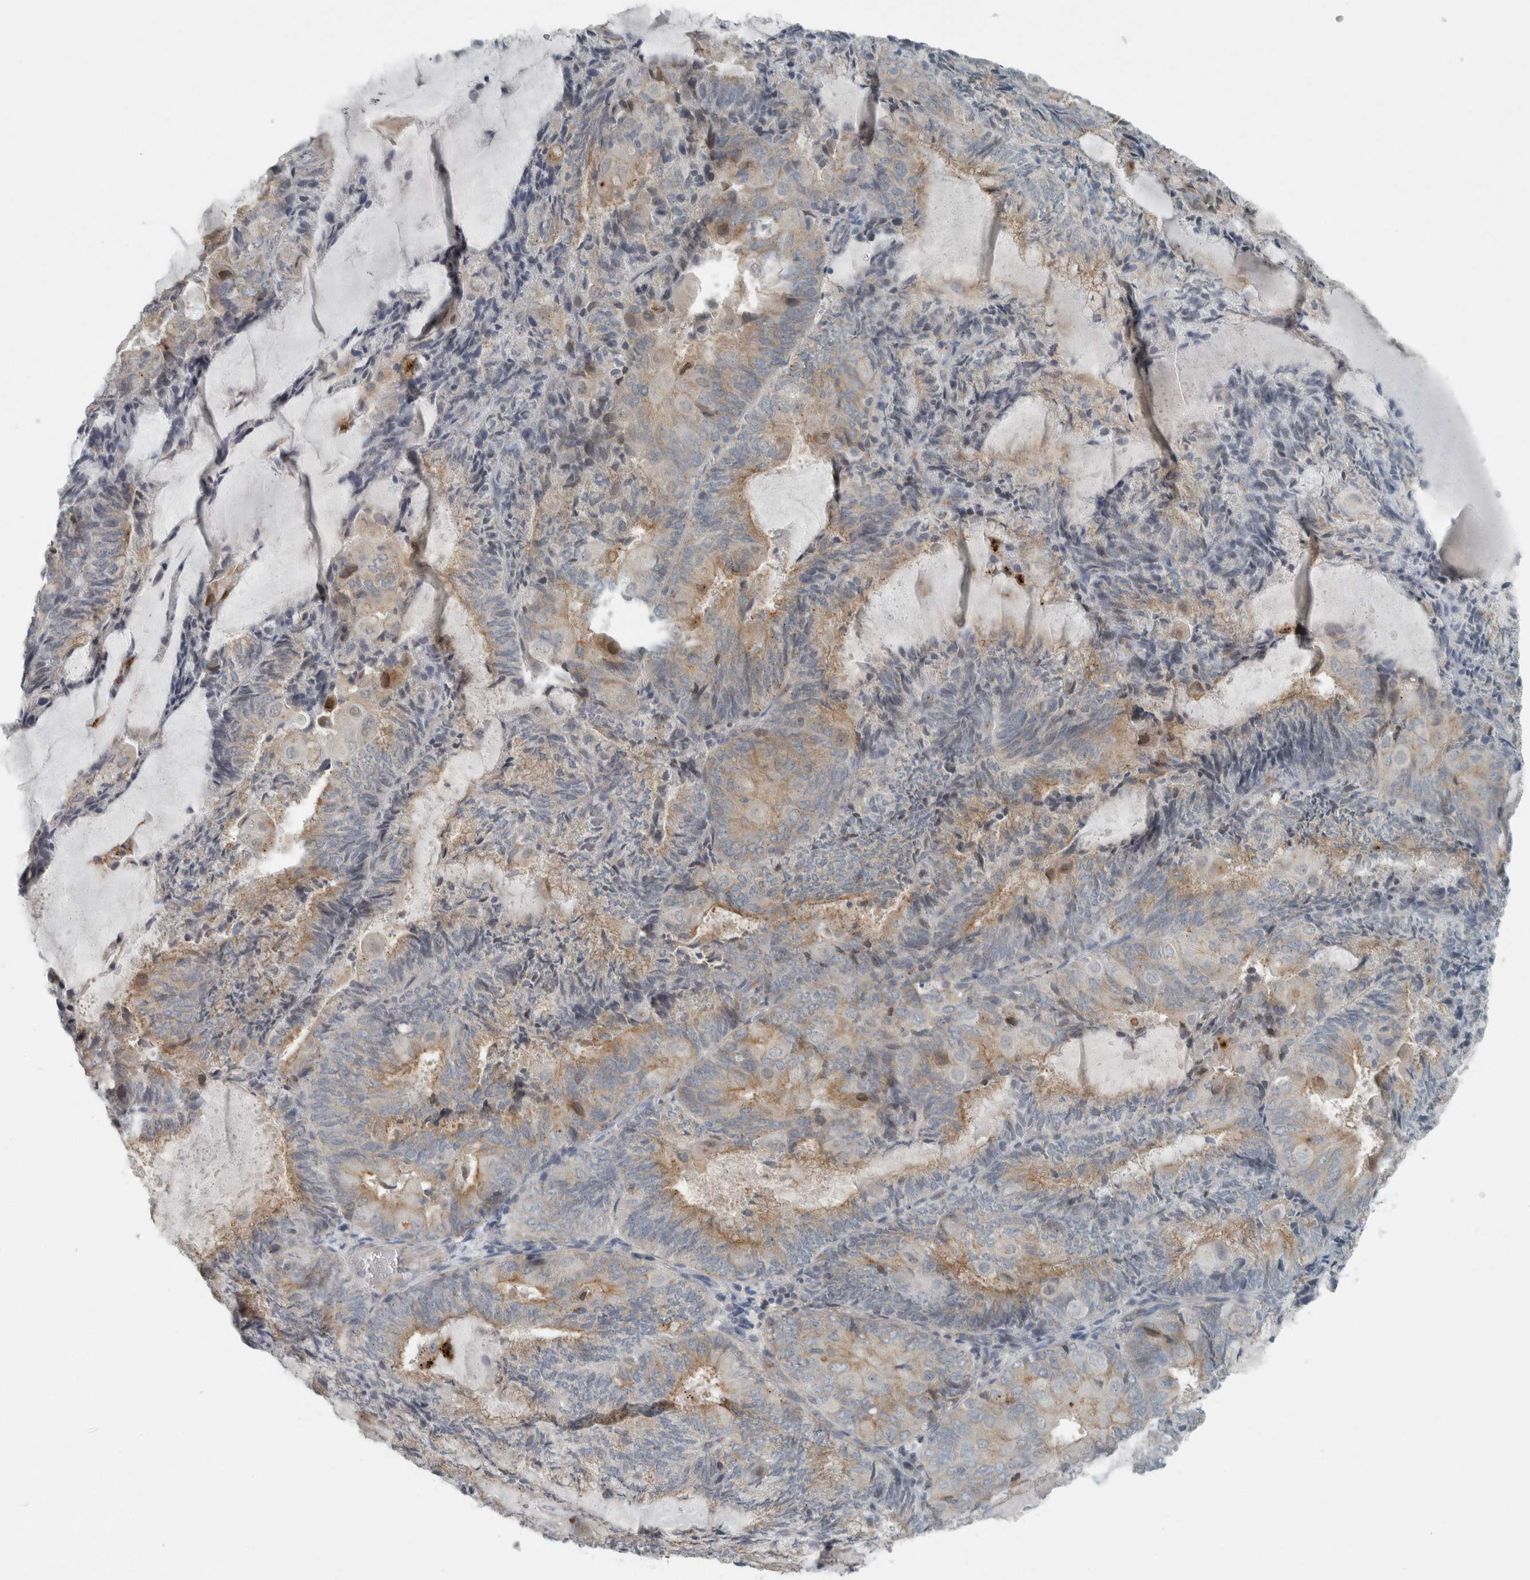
{"staining": {"intensity": "weak", "quantity": "25%-75%", "location": "cytoplasmic/membranous"}, "tissue": "endometrial cancer", "cell_type": "Tumor cells", "image_type": "cancer", "snomed": [{"axis": "morphology", "description": "Adenocarcinoma, NOS"}, {"axis": "topography", "description": "Endometrium"}], "caption": "Immunohistochemical staining of human endometrial cancer exhibits weak cytoplasmic/membranous protein expression in approximately 25%-75% of tumor cells.", "gene": "KIF1C", "patient": {"sex": "female", "age": 81}}